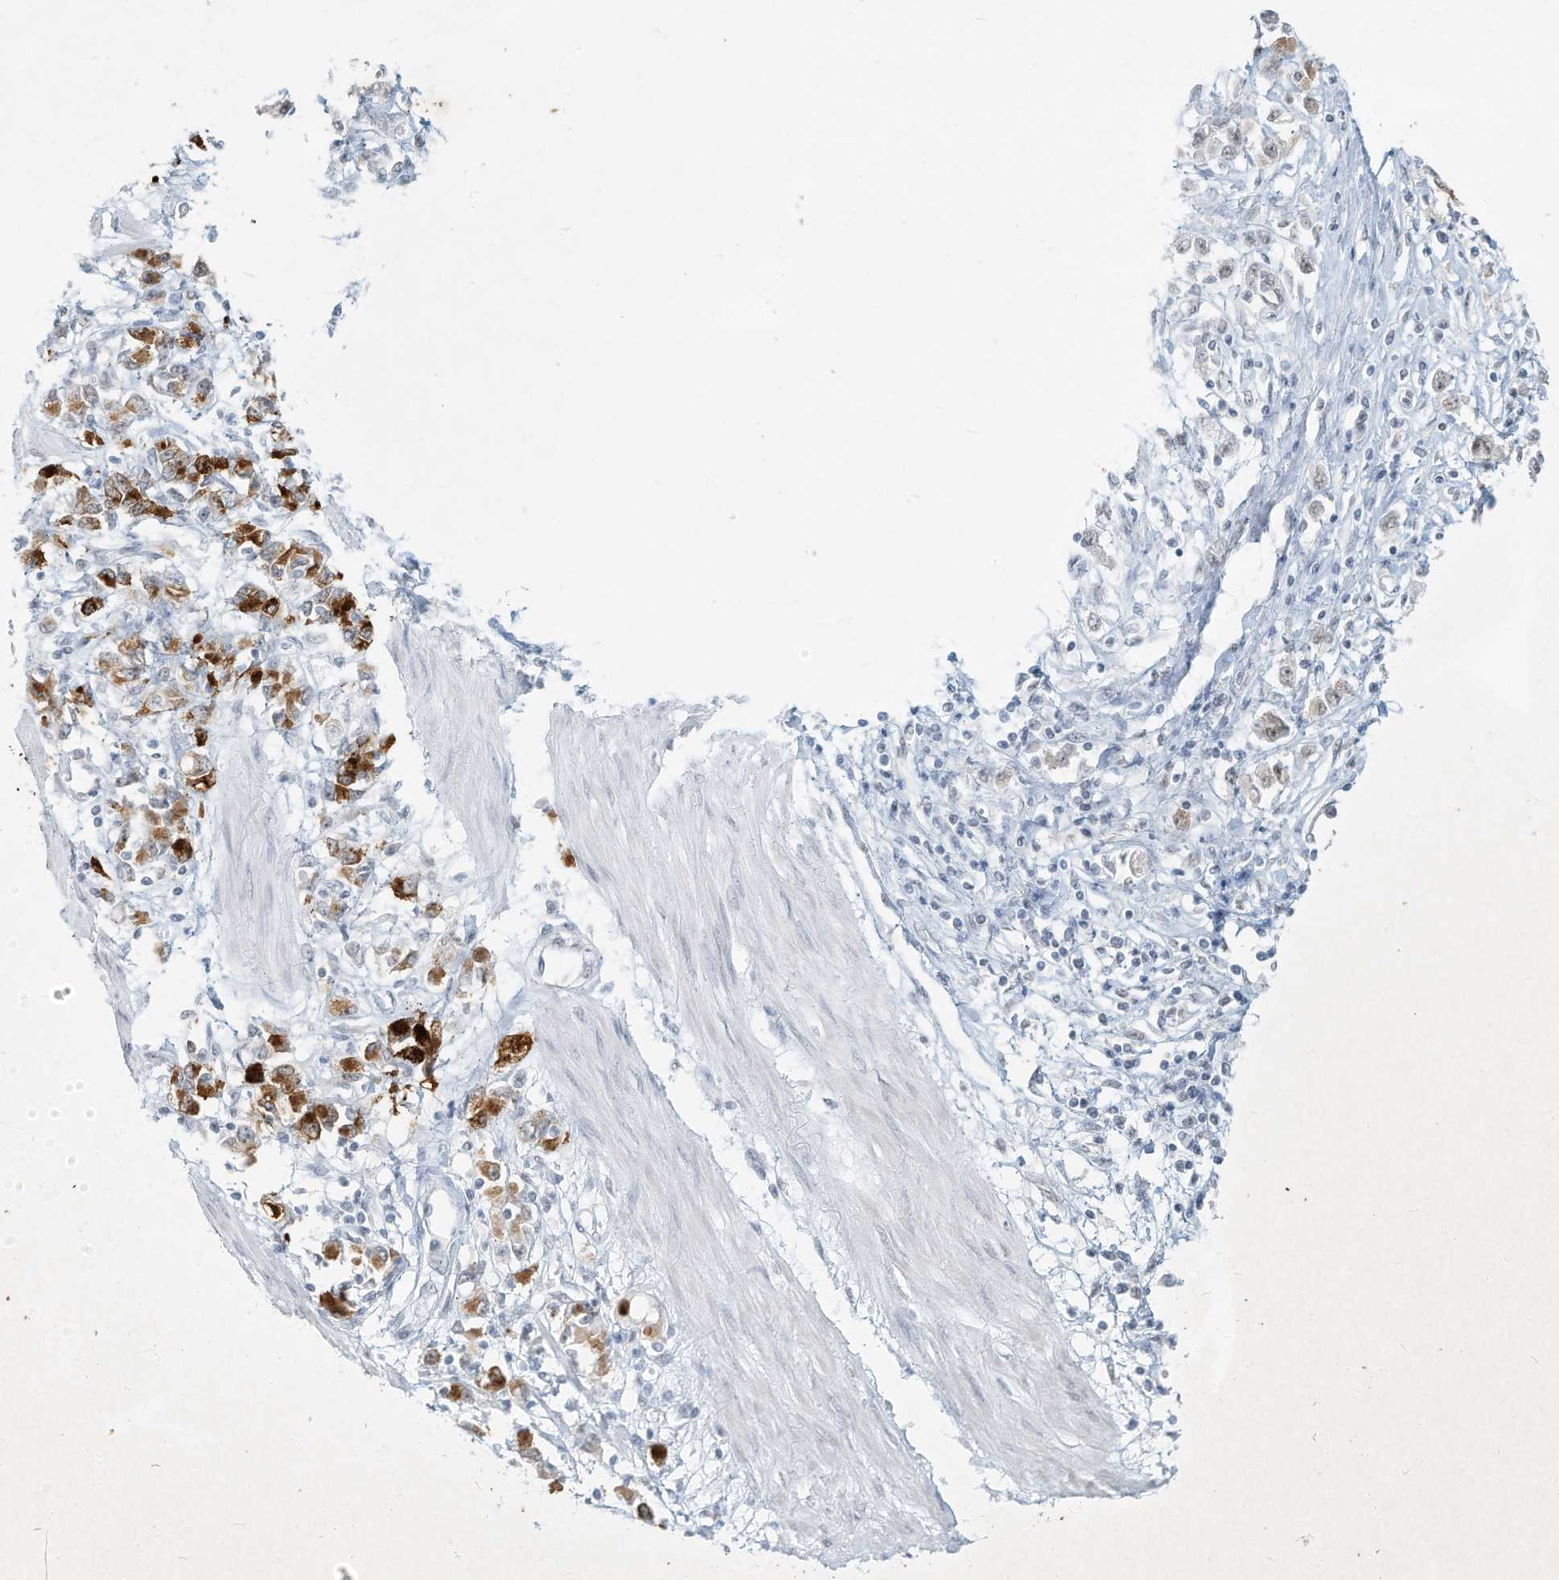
{"staining": {"intensity": "moderate", "quantity": ">75%", "location": "cytoplasmic/membranous"}, "tissue": "stomach cancer", "cell_type": "Tumor cells", "image_type": "cancer", "snomed": [{"axis": "morphology", "description": "Adenocarcinoma, NOS"}, {"axis": "topography", "description": "Stomach"}], "caption": "High-magnification brightfield microscopy of stomach cancer (adenocarcinoma) stained with DAB (3,3'-diaminobenzidine) (brown) and counterstained with hematoxylin (blue). tumor cells exhibit moderate cytoplasmic/membranous expression is appreciated in about>75% of cells.", "gene": "PGC", "patient": {"sex": "female", "age": 76}}